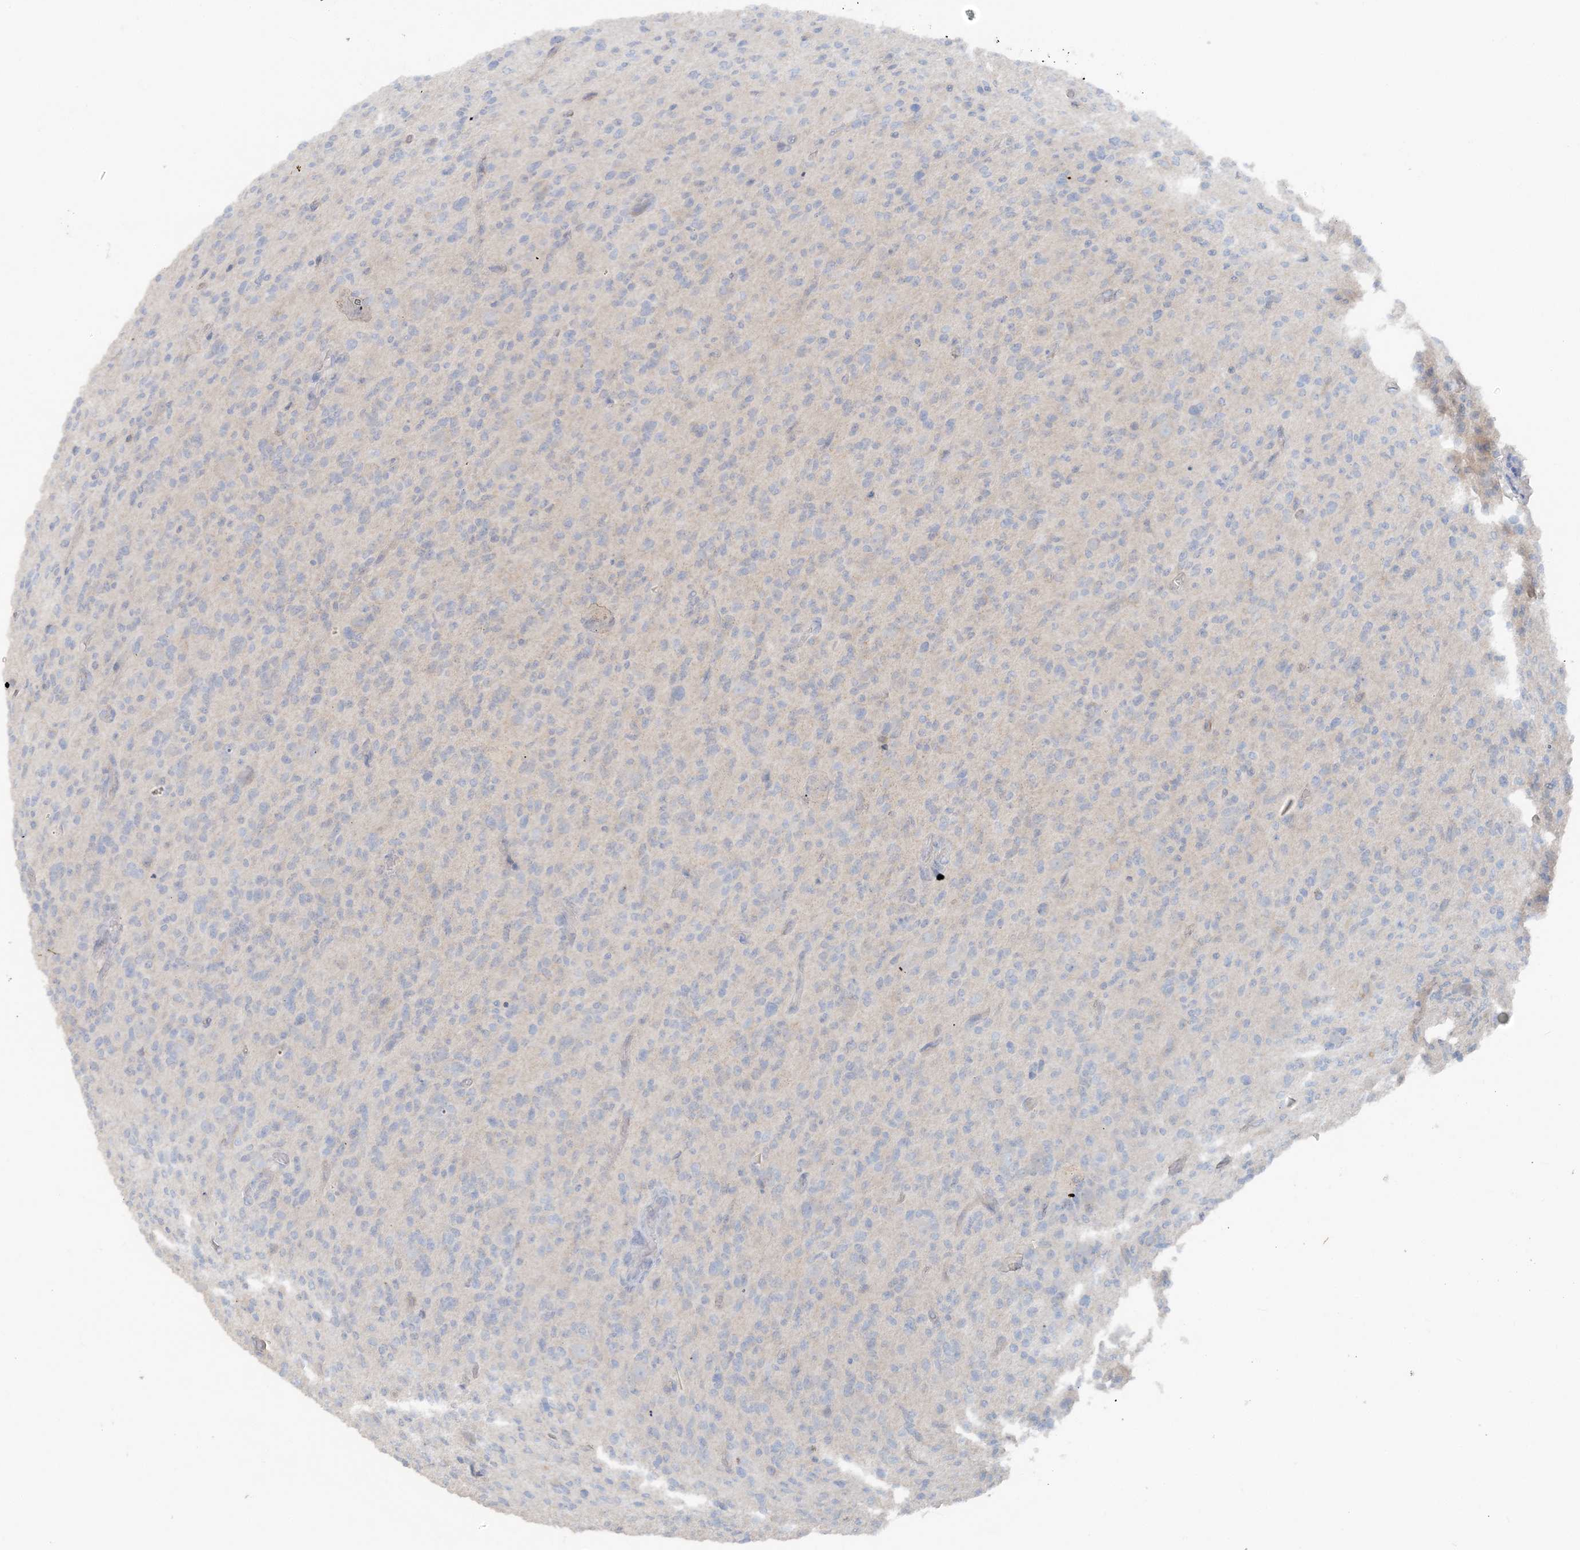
{"staining": {"intensity": "negative", "quantity": "none", "location": "none"}, "tissue": "glioma", "cell_type": "Tumor cells", "image_type": "cancer", "snomed": [{"axis": "morphology", "description": "Glioma, malignant, High grade"}, {"axis": "topography", "description": "Brain"}], "caption": "Malignant glioma (high-grade) was stained to show a protein in brown. There is no significant expression in tumor cells. (Immunohistochemistry (ihc), brightfield microscopy, high magnification).", "gene": "ATP11A", "patient": {"sex": "female", "age": 57}}